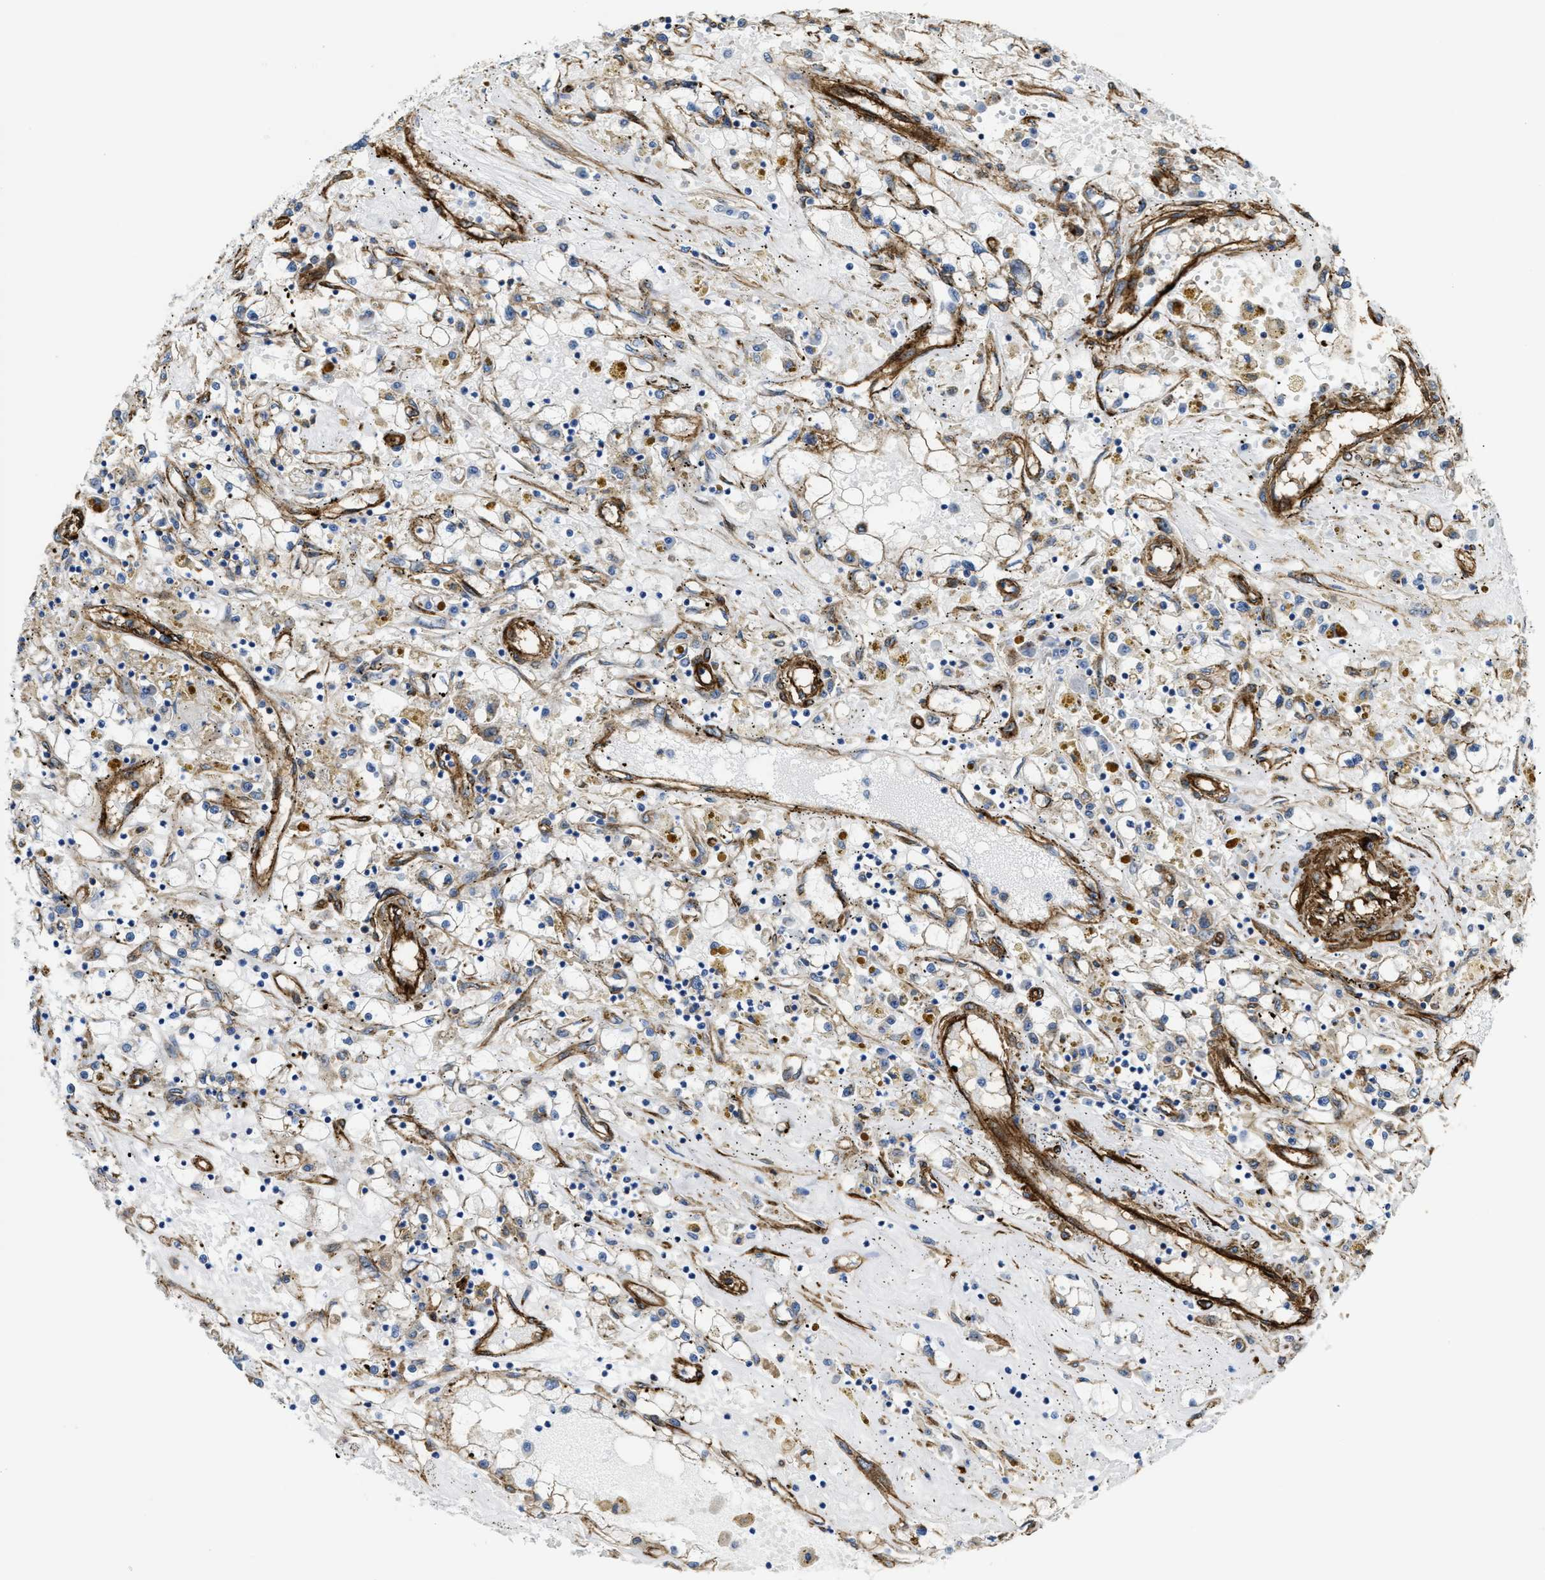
{"staining": {"intensity": "weak", "quantity": ">75%", "location": "cytoplasmic/membranous"}, "tissue": "renal cancer", "cell_type": "Tumor cells", "image_type": "cancer", "snomed": [{"axis": "morphology", "description": "Adenocarcinoma, NOS"}, {"axis": "topography", "description": "Kidney"}], "caption": "Immunohistochemical staining of renal cancer (adenocarcinoma) shows low levels of weak cytoplasmic/membranous expression in approximately >75% of tumor cells.", "gene": "NAB1", "patient": {"sex": "male", "age": 56}}